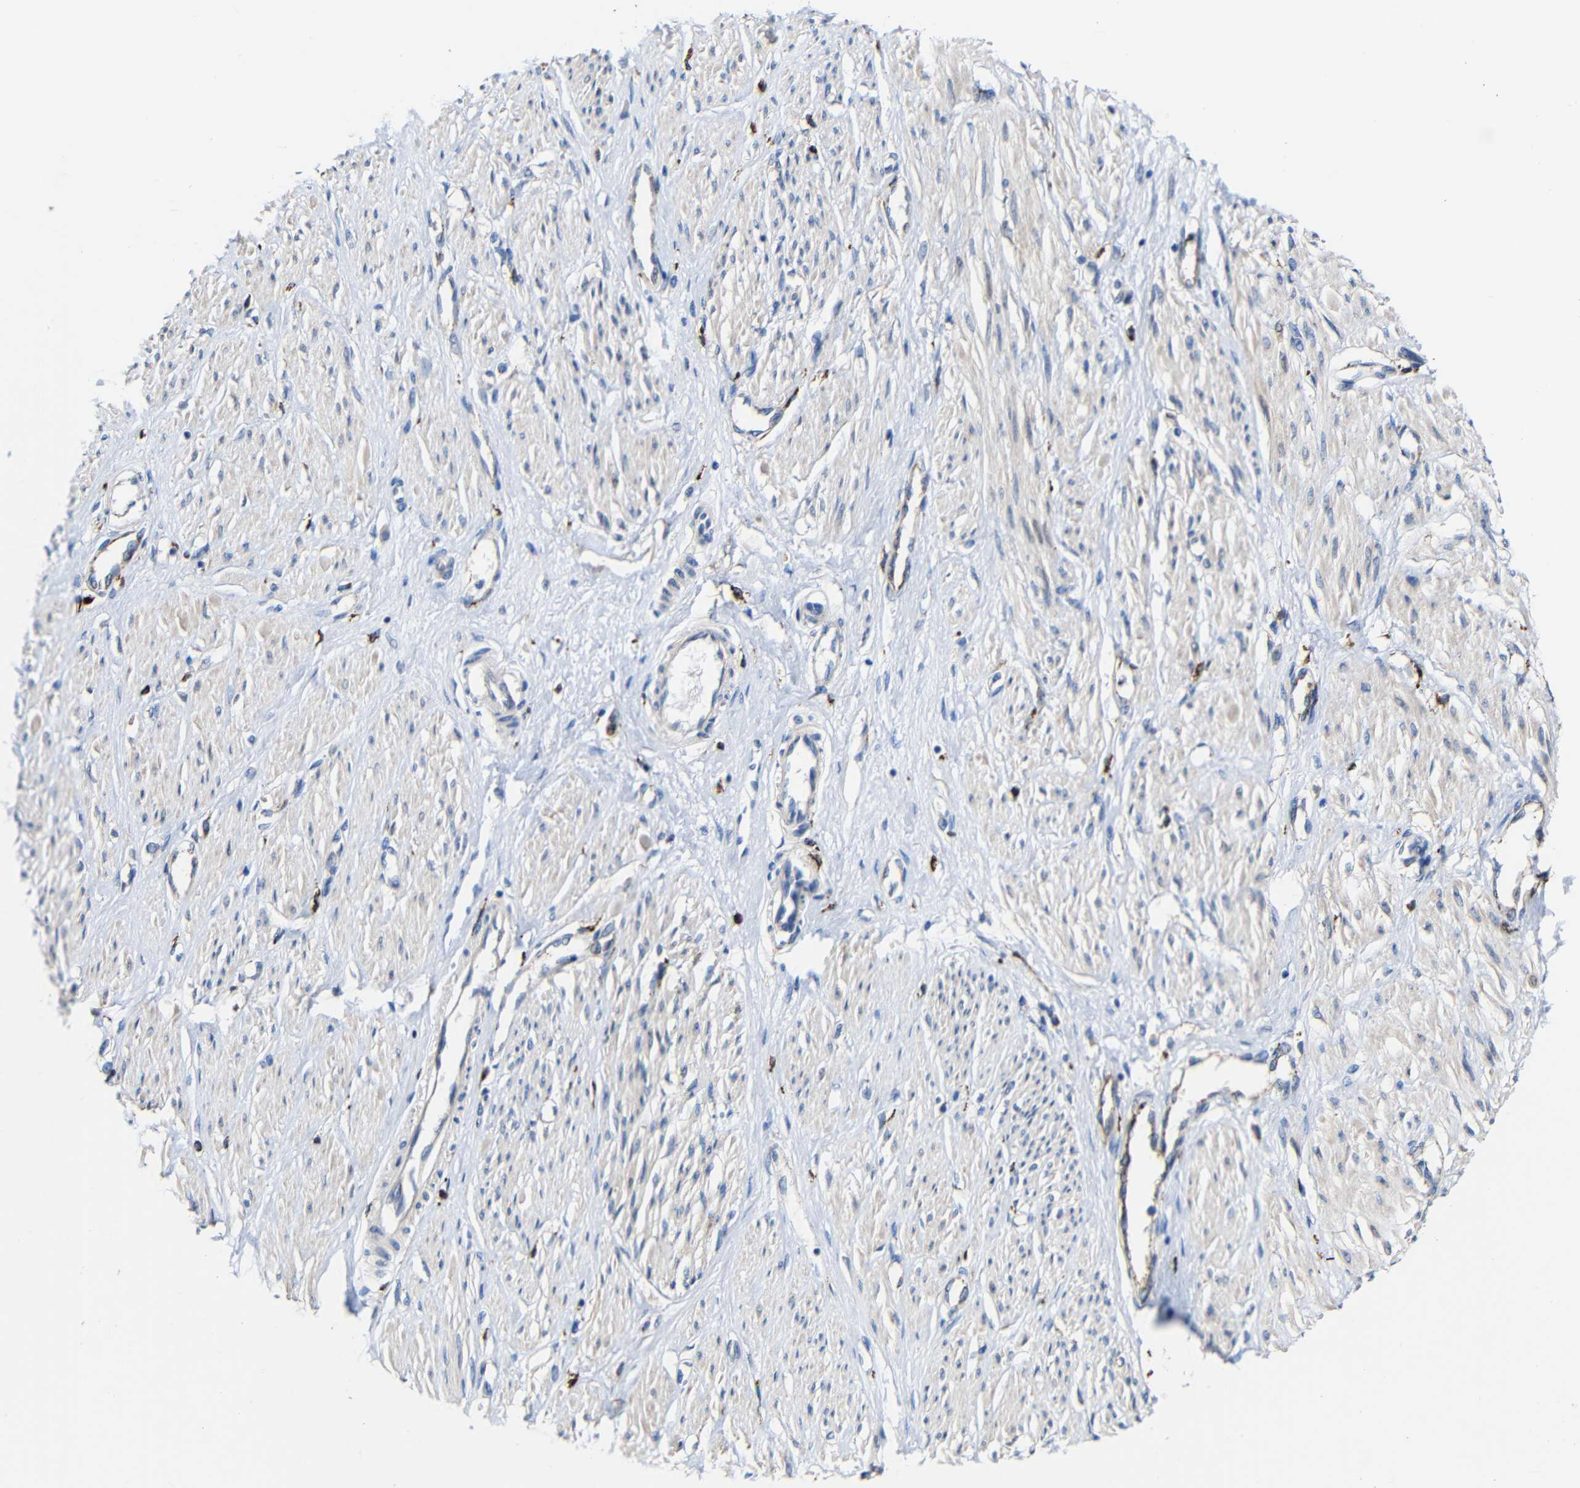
{"staining": {"intensity": "weak", "quantity": "25%-75%", "location": "cytoplasmic/membranous"}, "tissue": "smooth muscle", "cell_type": "Smooth muscle cells", "image_type": "normal", "snomed": [{"axis": "morphology", "description": "Normal tissue, NOS"}, {"axis": "topography", "description": "Smooth muscle"}, {"axis": "topography", "description": "Uterus"}], "caption": "Weak cytoplasmic/membranous staining is appreciated in approximately 25%-75% of smooth muscle cells in normal smooth muscle. (DAB IHC, brown staining for protein, blue staining for nuclei).", "gene": "HLA", "patient": {"sex": "female", "age": 39}}